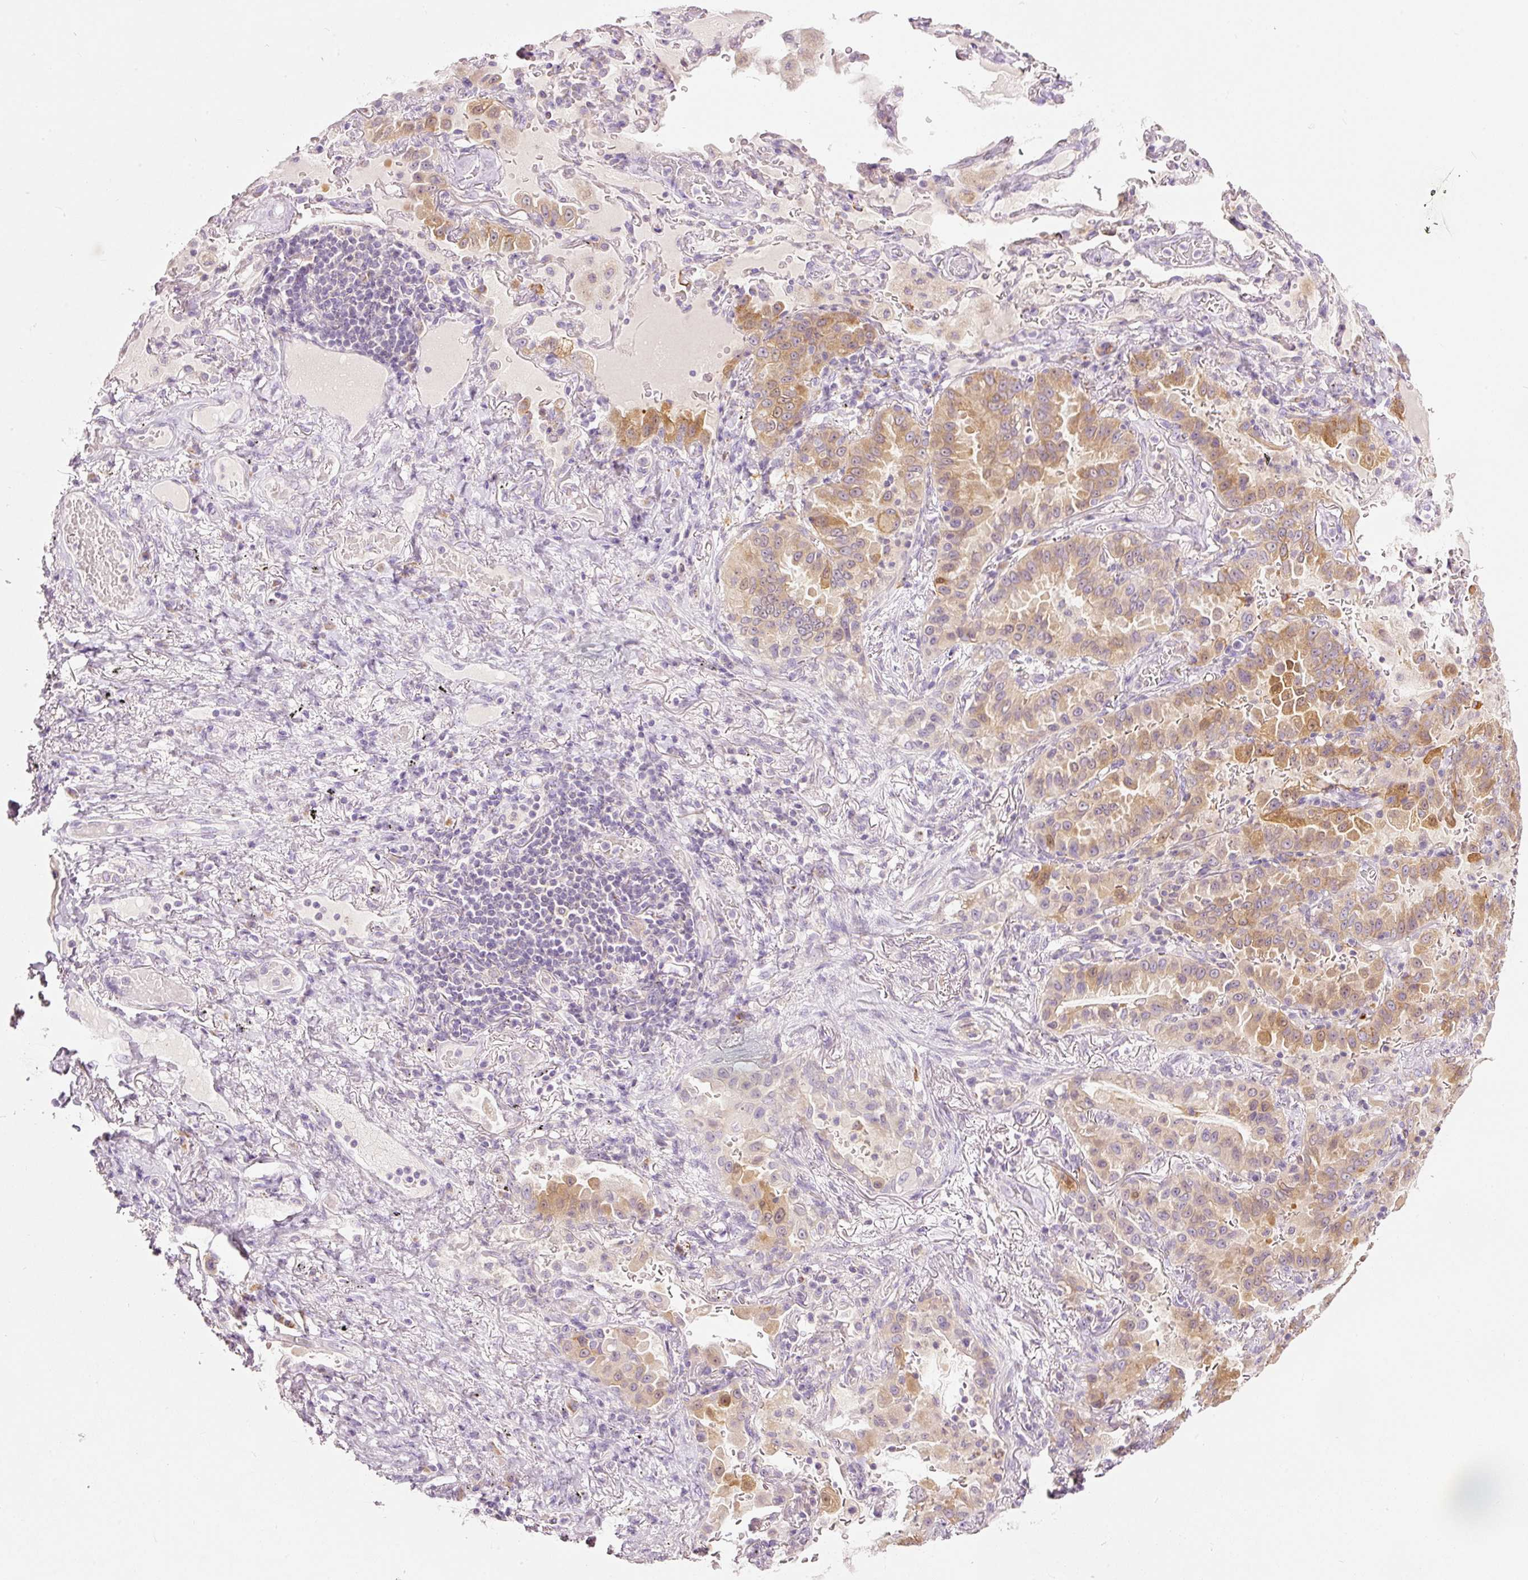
{"staining": {"intensity": "moderate", "quantity": ">75%", "location": "cytoplasmic/membranous"}, "tissue": "lung cancer", "cell_type": "Tumor cells", "image_type": "cancer", "snomed": [{"axis": "morphology", "description": "Squamous cell carcinoma, NOS"}, {"axis": "topography", "description": "Lung"}], "caption": "Protein staining of lung cancer (squamous cell carcinoma) tissue exhibits moderate cytoplasmic/membranous expression in about >75% of tumor cells. (DAB IHC with brightfield microscopy, high magnification).", "gene": "MTHFD2", "patient": {"sex": "male", "age": 74}}